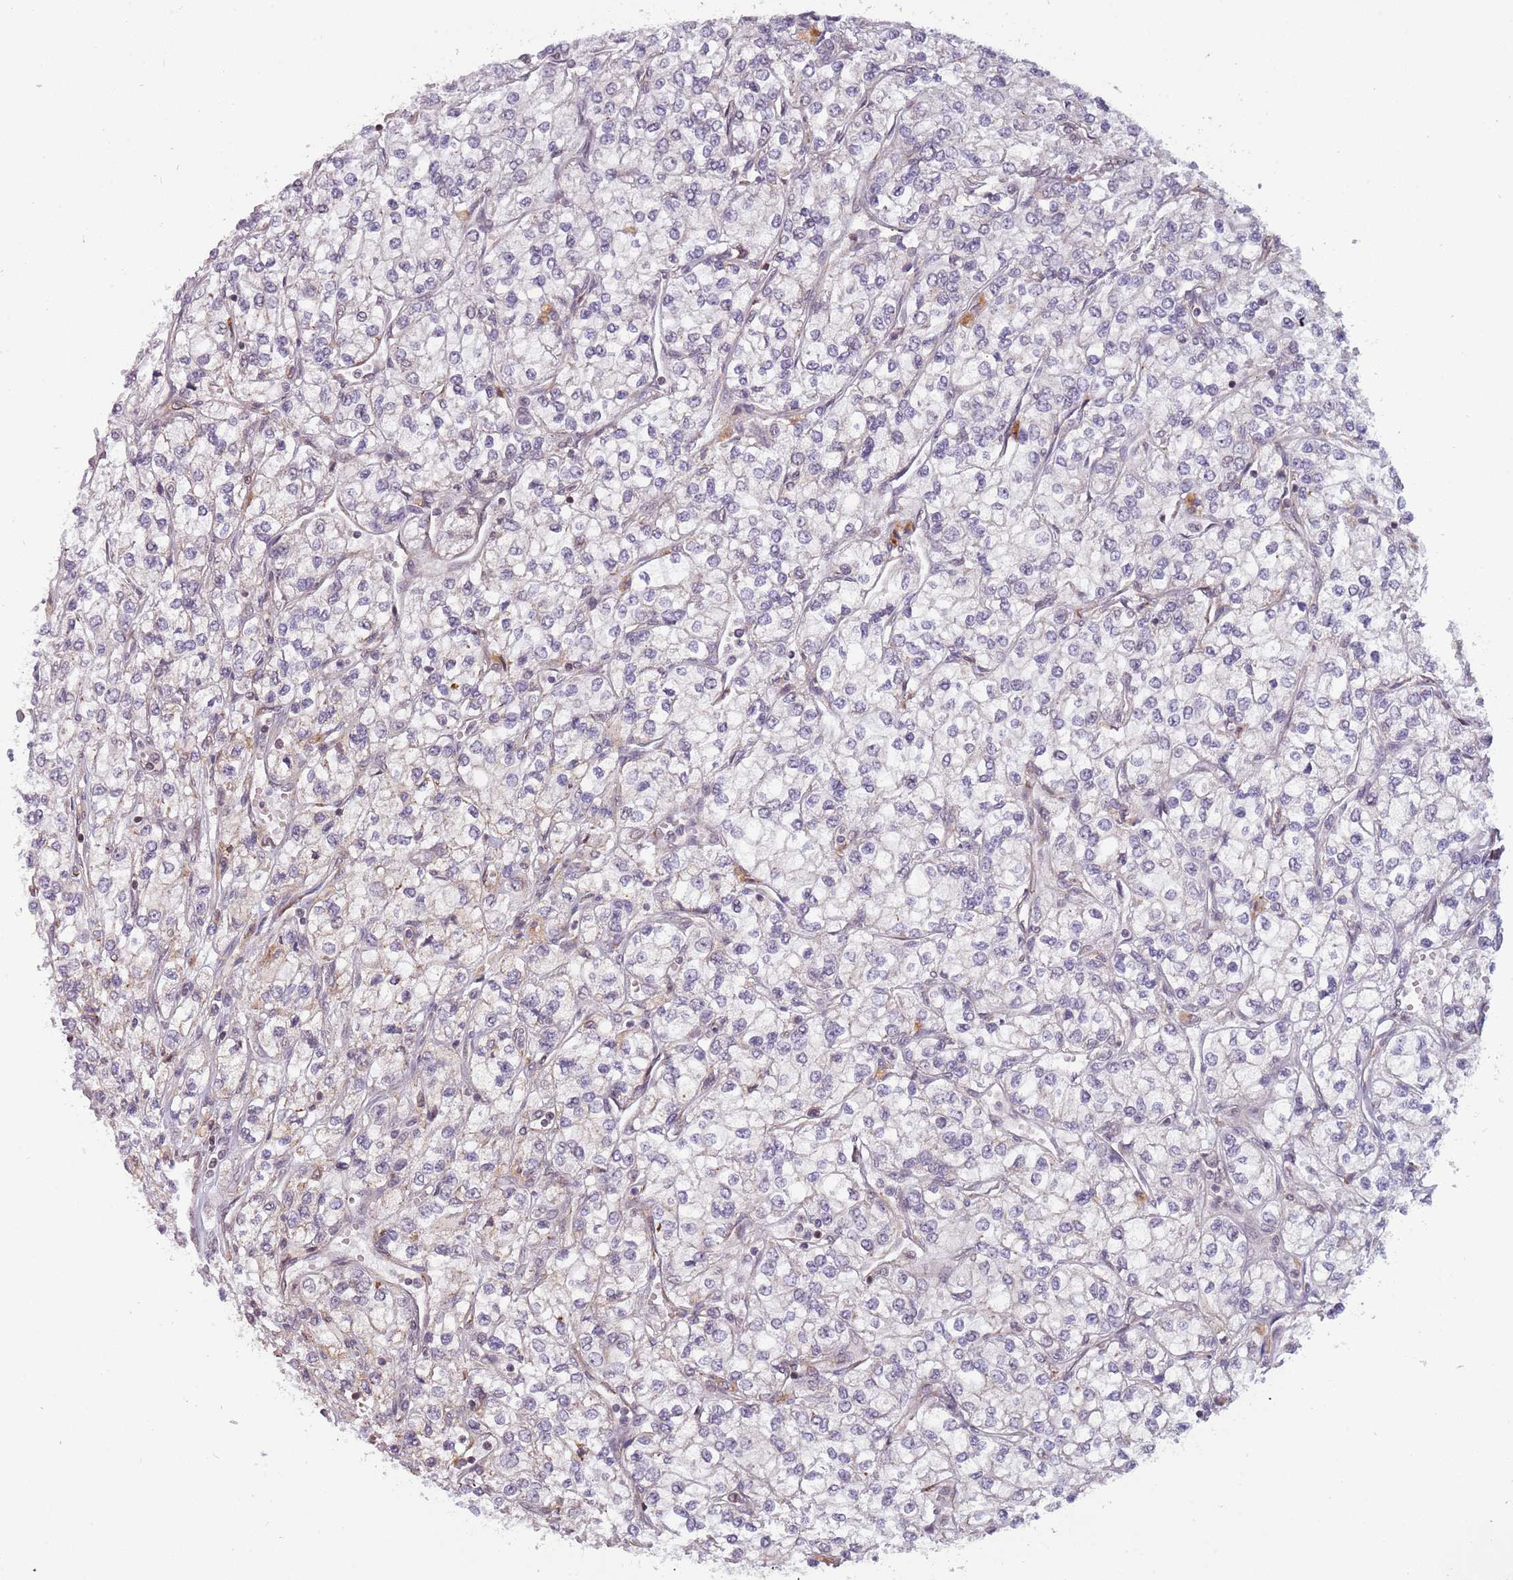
{"staining": {"intensity": "negative", "quantity": "none", "location": "none"}, "tissue": "renal cancer", "cell_type": "Tumor cells", "image_type": "cancer", "snomed": [{"axis": "morphology", "description": "Adenocarcinoma, NOS"}, {"axis": "topography", "description": "Kidney"}], "caption": "There is no significant positivity in tumor cells of renal adenocarcinoma.", "gene": "BARD1", "patient": {"sex": "male", "age": 80}}